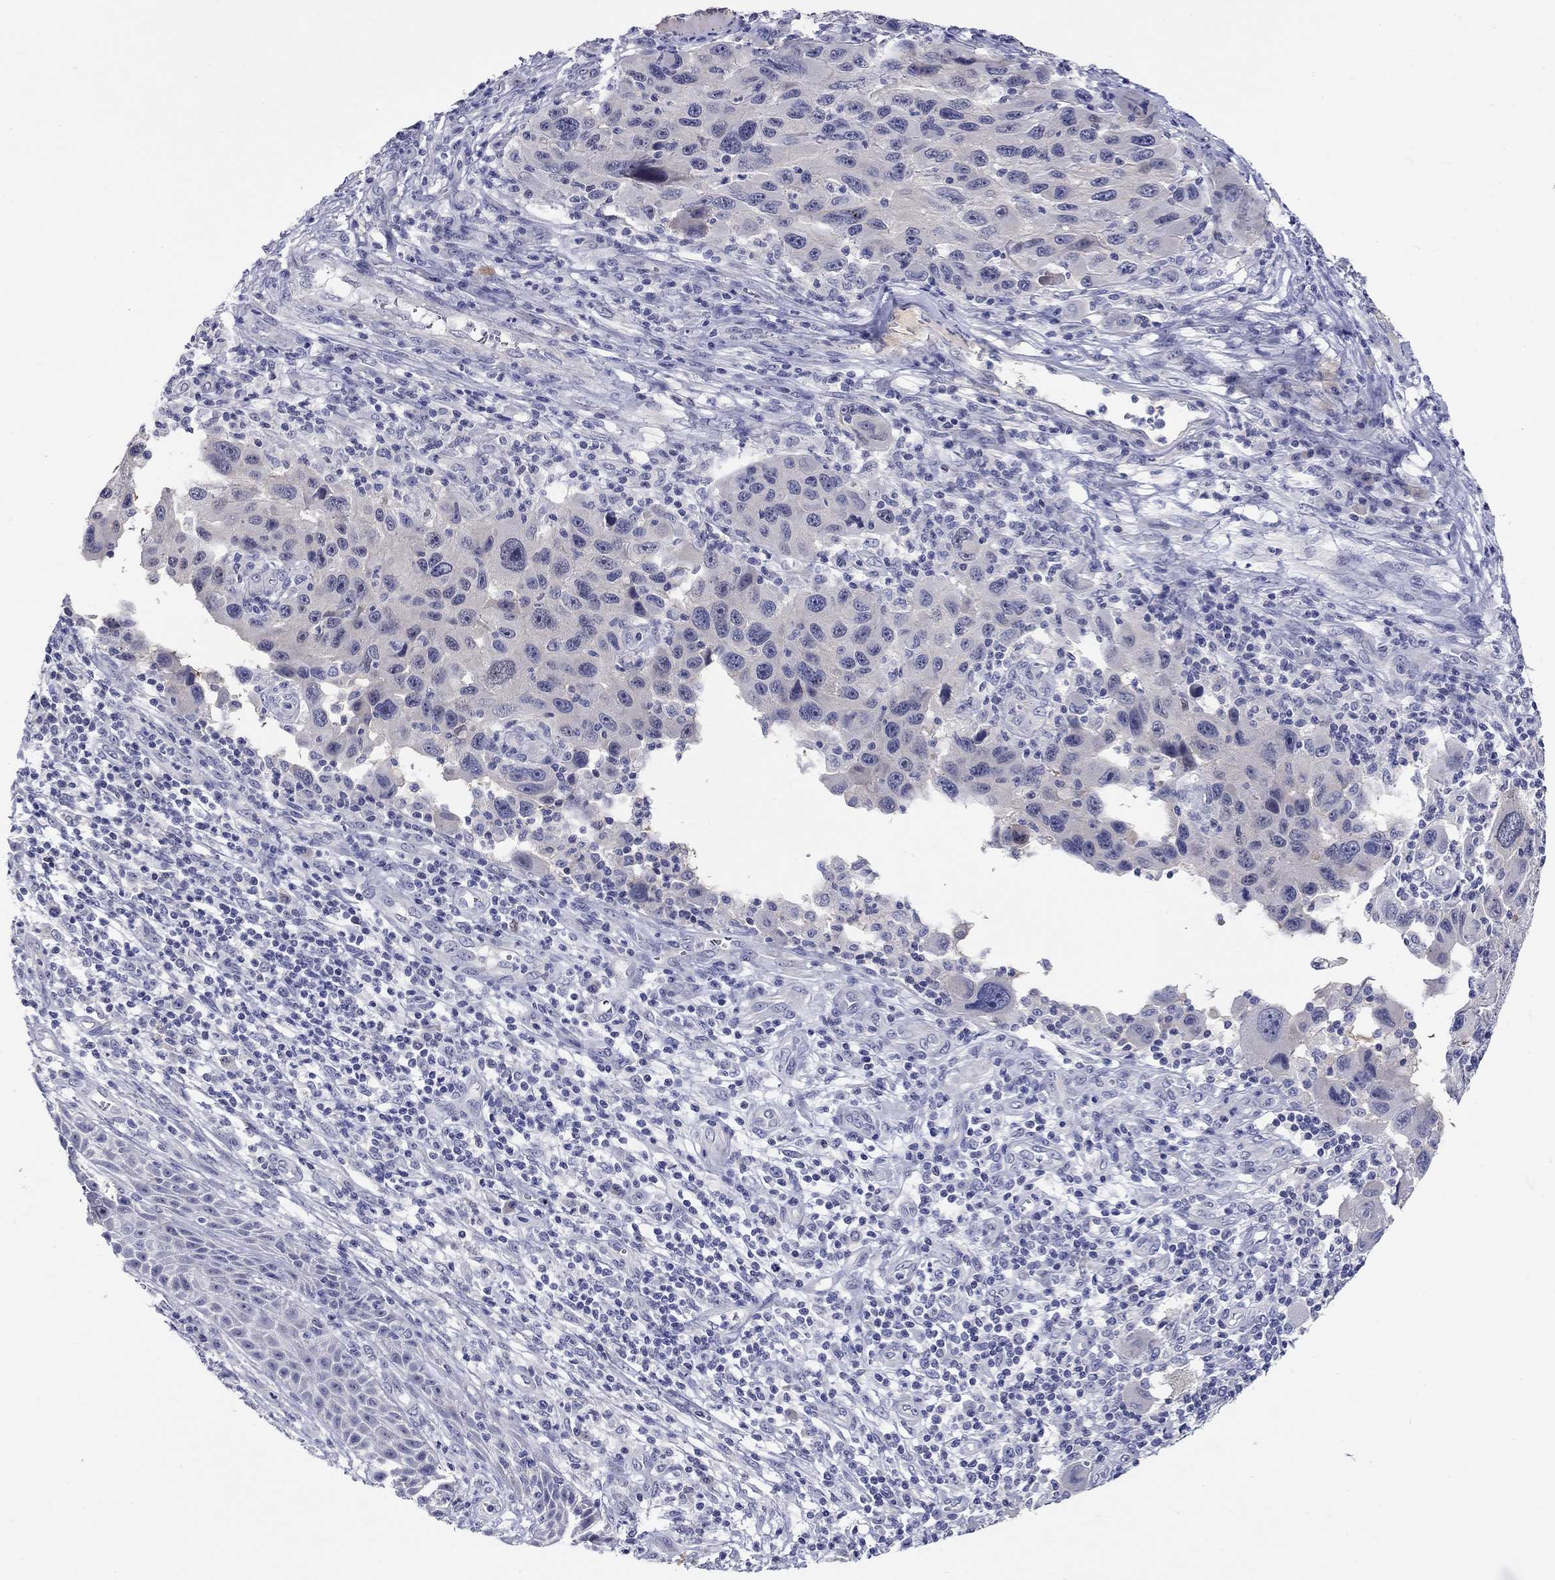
{"staining": {"intensity": "negative", "quantity": "none", "location": "none"}, "tissue": "melanoma", "cell_type": "Tumor cells", "image_type": "cancer", "snomed": [{"axis": "morphology", "description": "Malignant melanoma, NOS"}, {"axis": "topography", "description": "Skin"}], "caption": "Tumor cells are negative for protein expression in human melanoma.", "gene": "SLC30A3", "patient": {"sex": "male", "age": 53}}